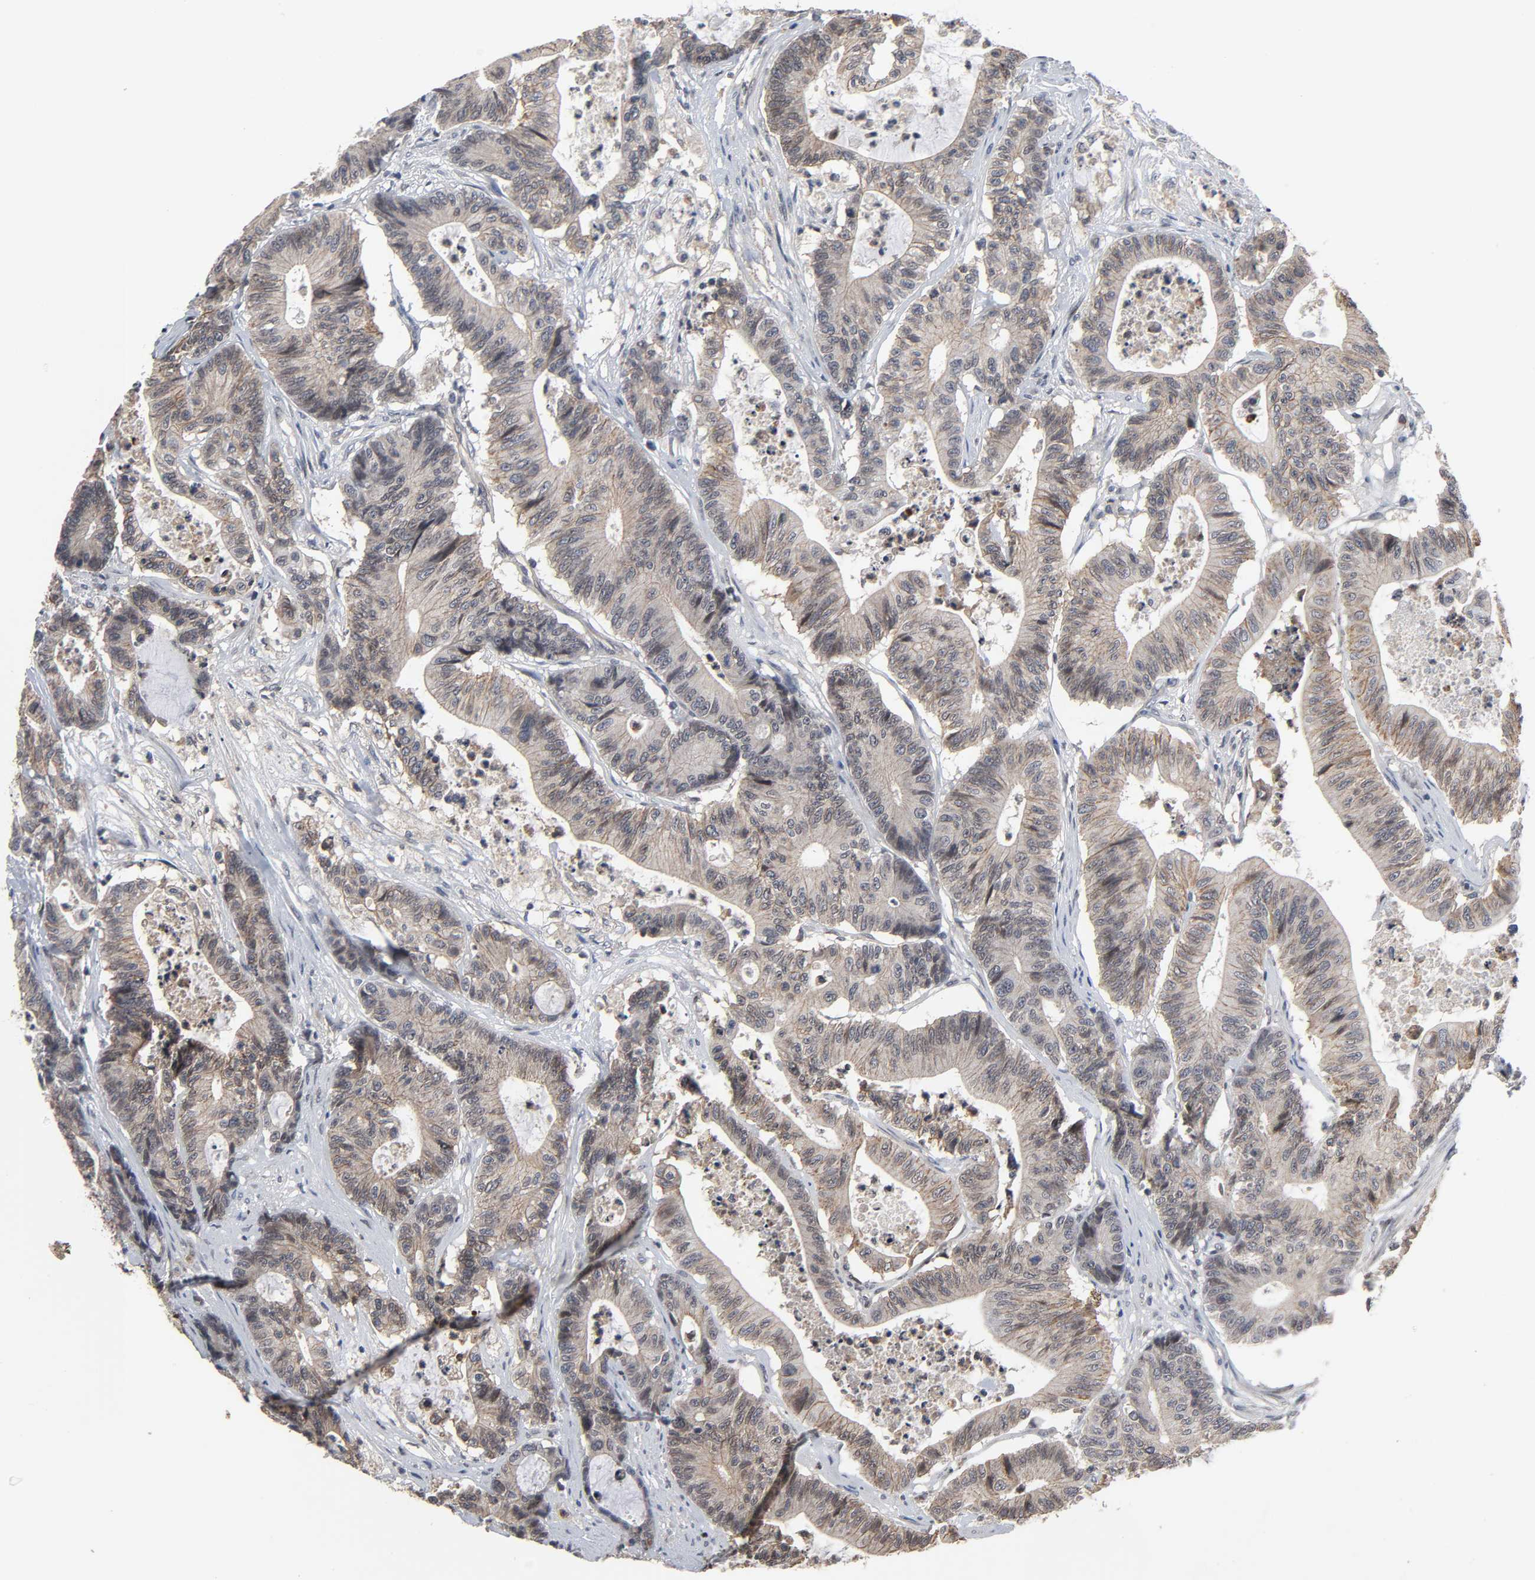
{"staining": {"intensity": "weak", "quantity": ">75%", "location": "cytoplasmic/membranous"}, "tissue": "colorectal cancer", "cell_type": "Tumor cells", "image_type": "cancer", "snomed": [{"axis": "morphology", "description": "Adenocarcinoma, NOS"}, {"axis": "topography", "description": "Colon"}], "caption": "Weak cytoplasmic/membranous positivity is seen in approximately >75% of tumor cells in colorectal cancer (adenocarcinoma). (IHC, brightfield microscopy, high magnification).", "gene": "CCDC175", "patient": {"sex": "female", "age": 84}}